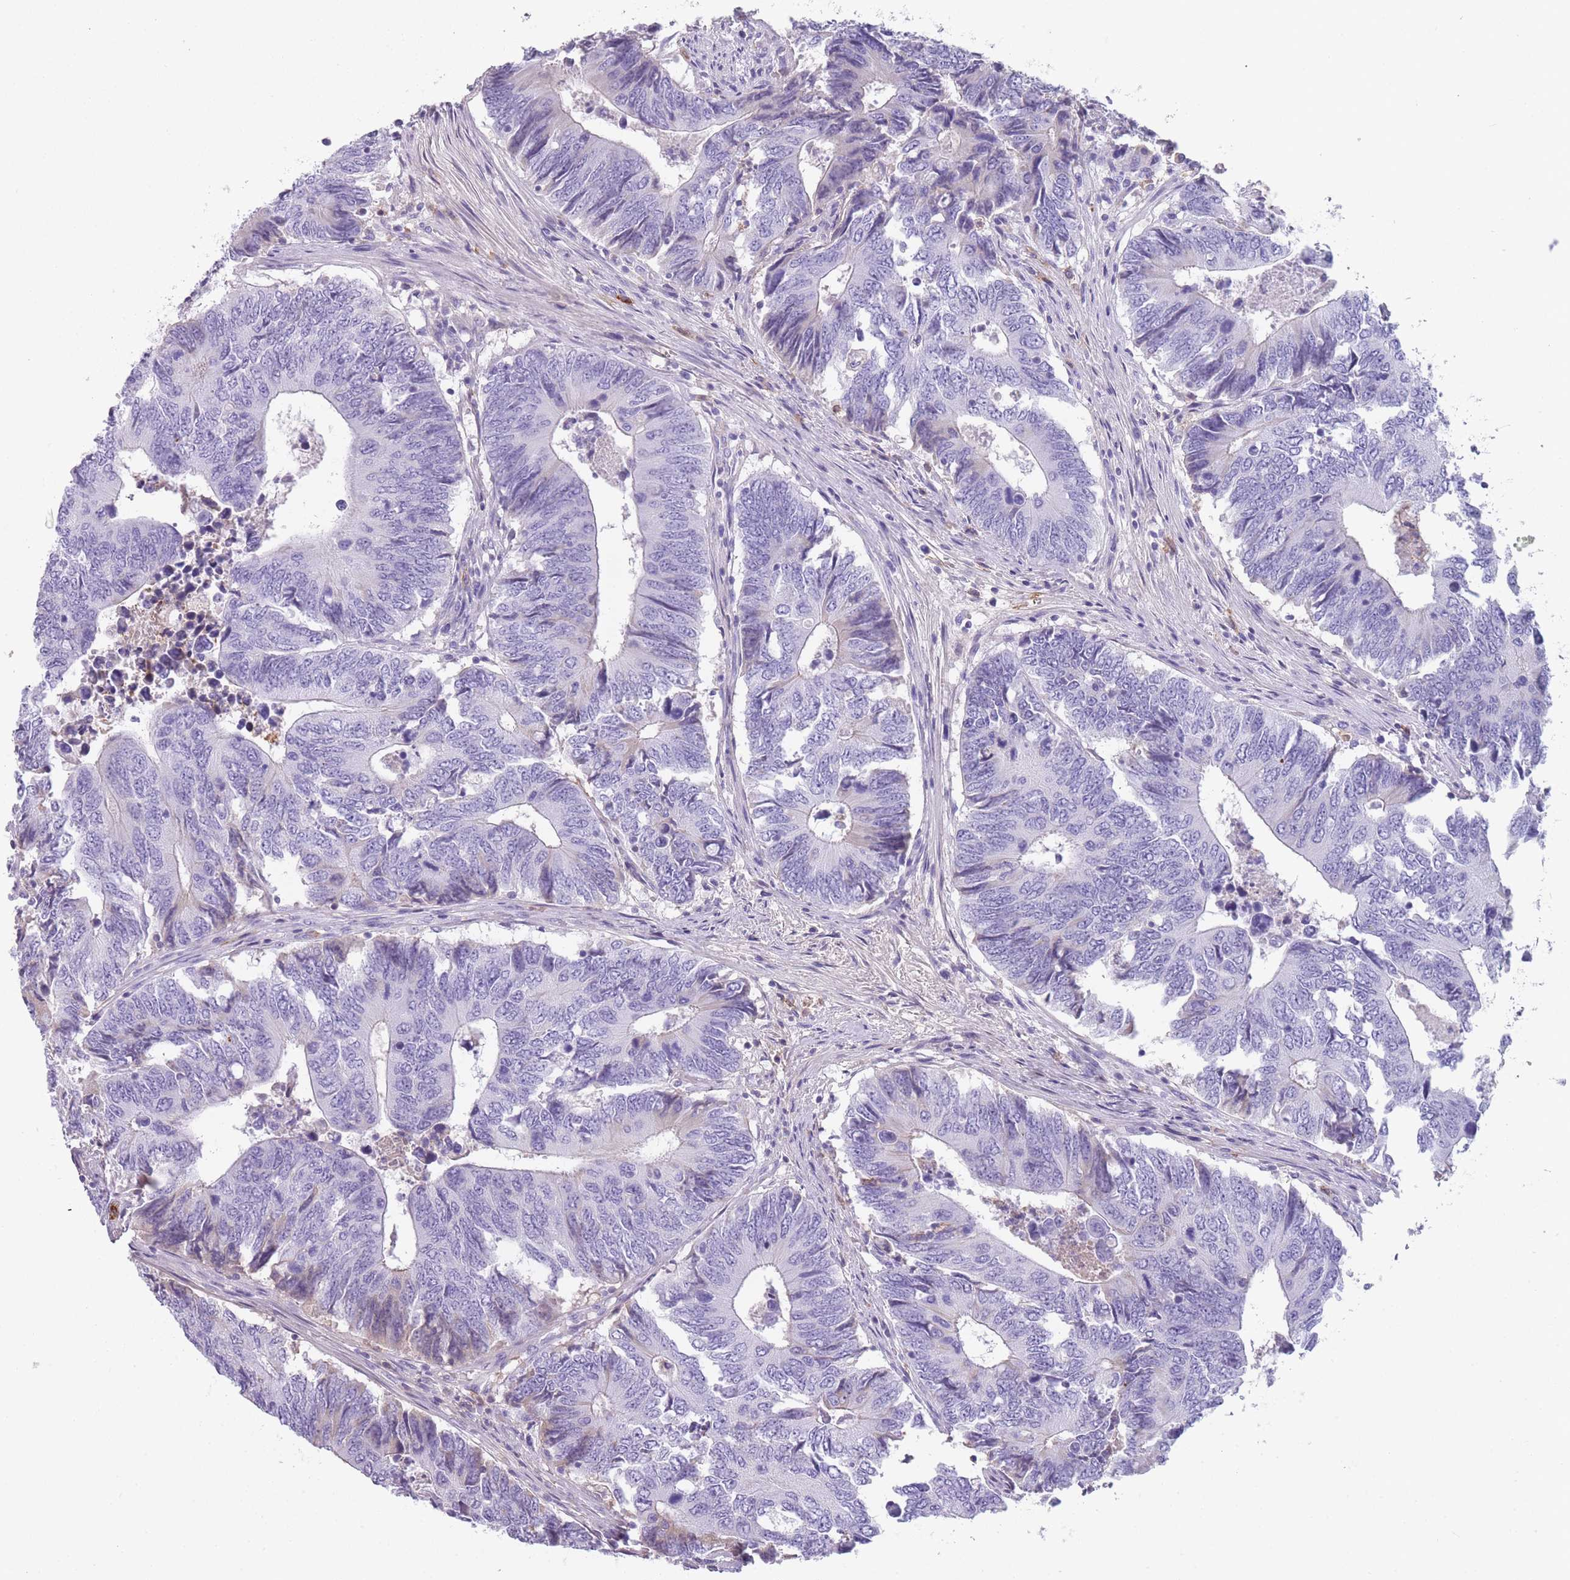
{"staining": {"intensity": "negative", "quantity": "none", "location": "none"}, "tissue": "colorectal cancer", "cell_type": "Tumor cells", "image_type": "cancer", "snomed": [{"axis": "morphology", "description": "Adenocarcinoma, NOS"}, {"axis": "topography", "description": "Colon"}], "caption": "Immunohistochemical staining of human colorectal cancer (adenocarcinoma) displays no significant staining in tumor cells.", "gene": "CR1L", "patient": {"sex": "male", "age": 87}}